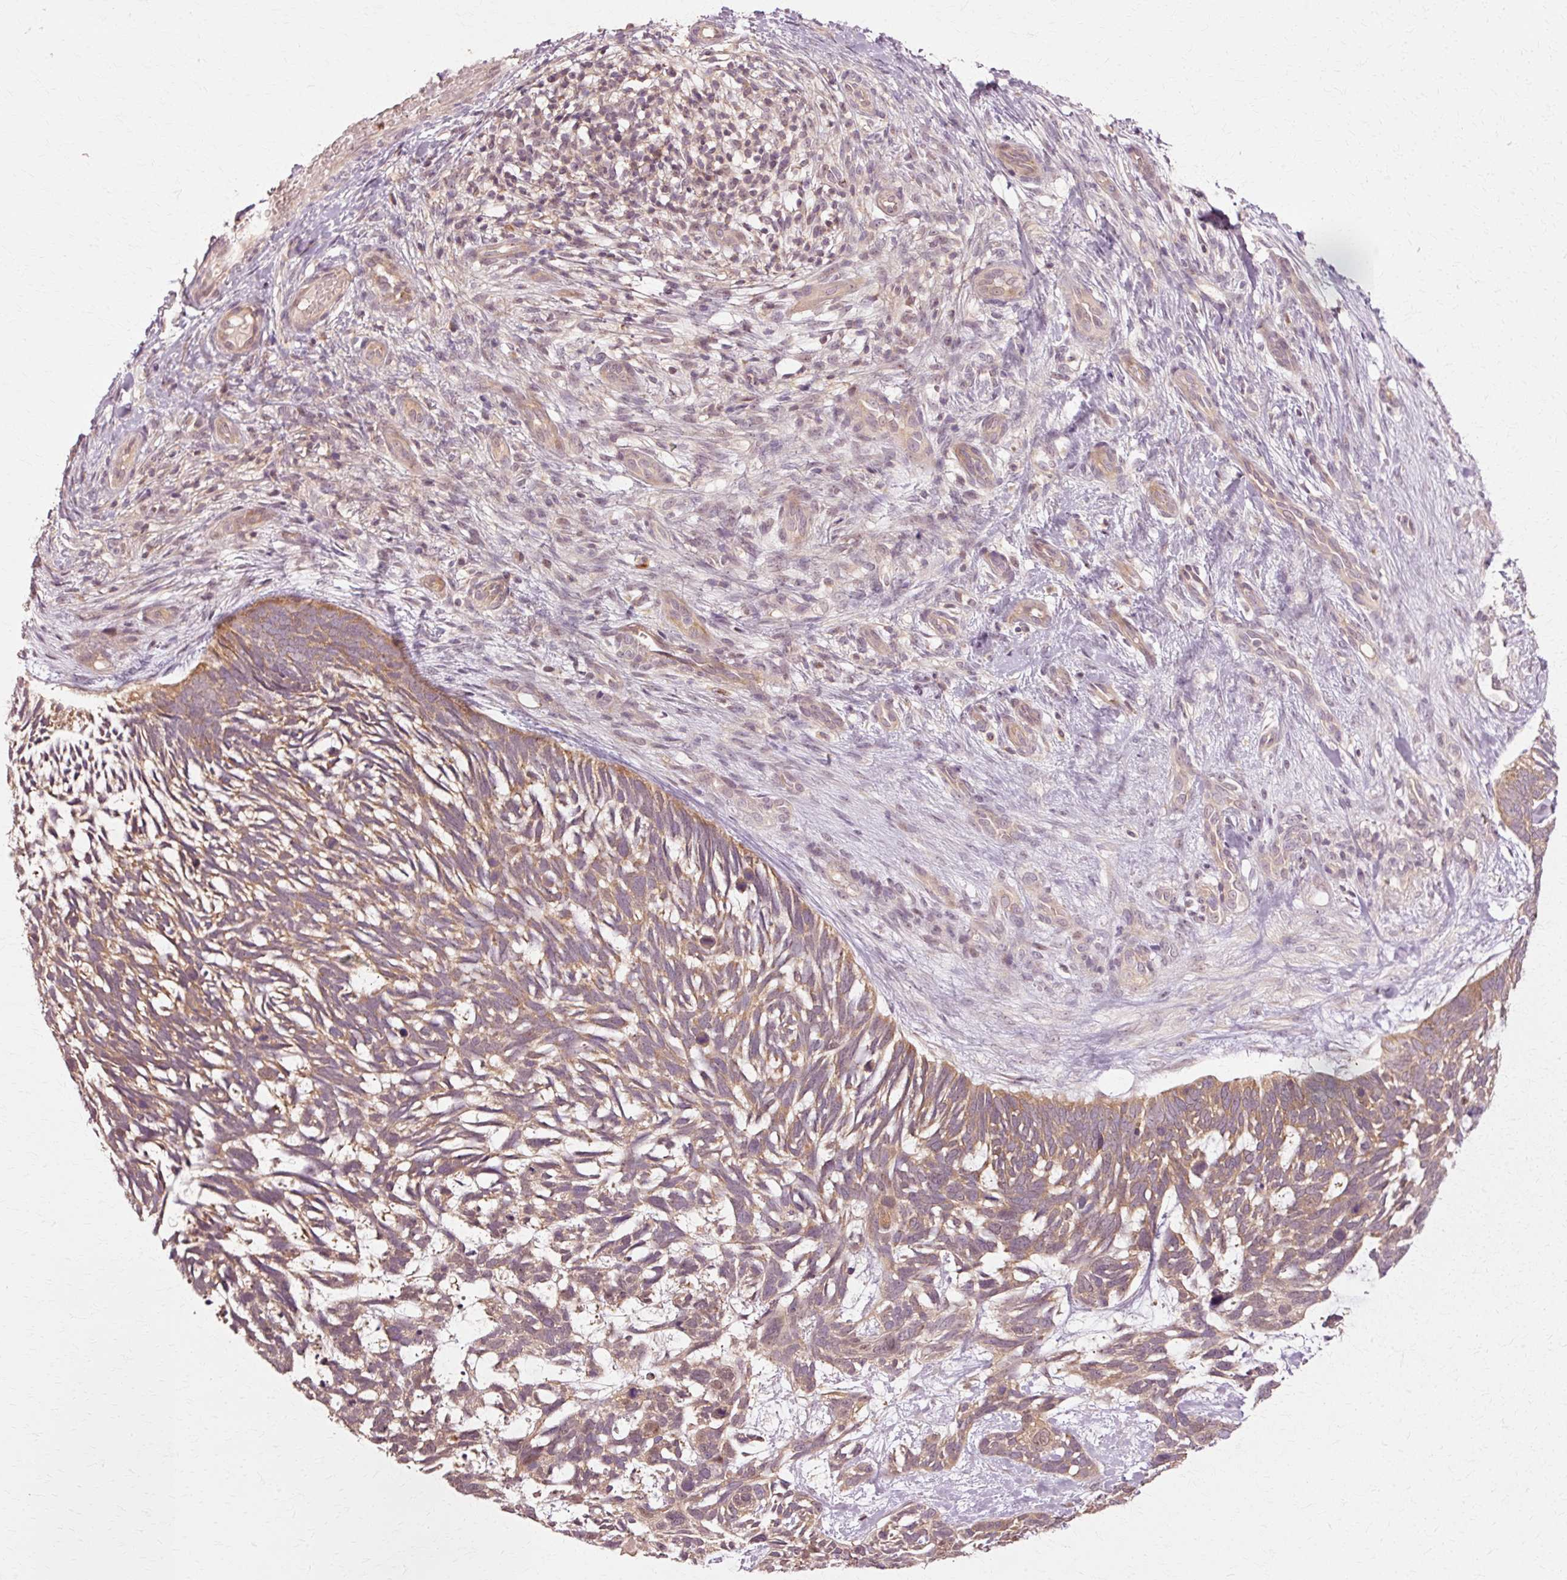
{"staining": {"intensity": "moderate", "quantity": ">75%", "location": "nuclear"}, "tissue": "skin cancer", "cell_type": "Tumor cells", "image_type": "cancer", "snomed": [{"axis": "morphology", "description": "Basal cell carcinoma"}, {"axis": "topography", "description": "Skin"}], "caption": "Immunohistochemical staining of human skin cancer (basal cell carcinoma) shows medium levels of moderate nuclear positivity in about >75% of tumor cells. The protein of interest is shown in brown color, while the nuclei are stained blue.", "gene": "RGPD5", "patient": {"sex": "male", "age": 88}}